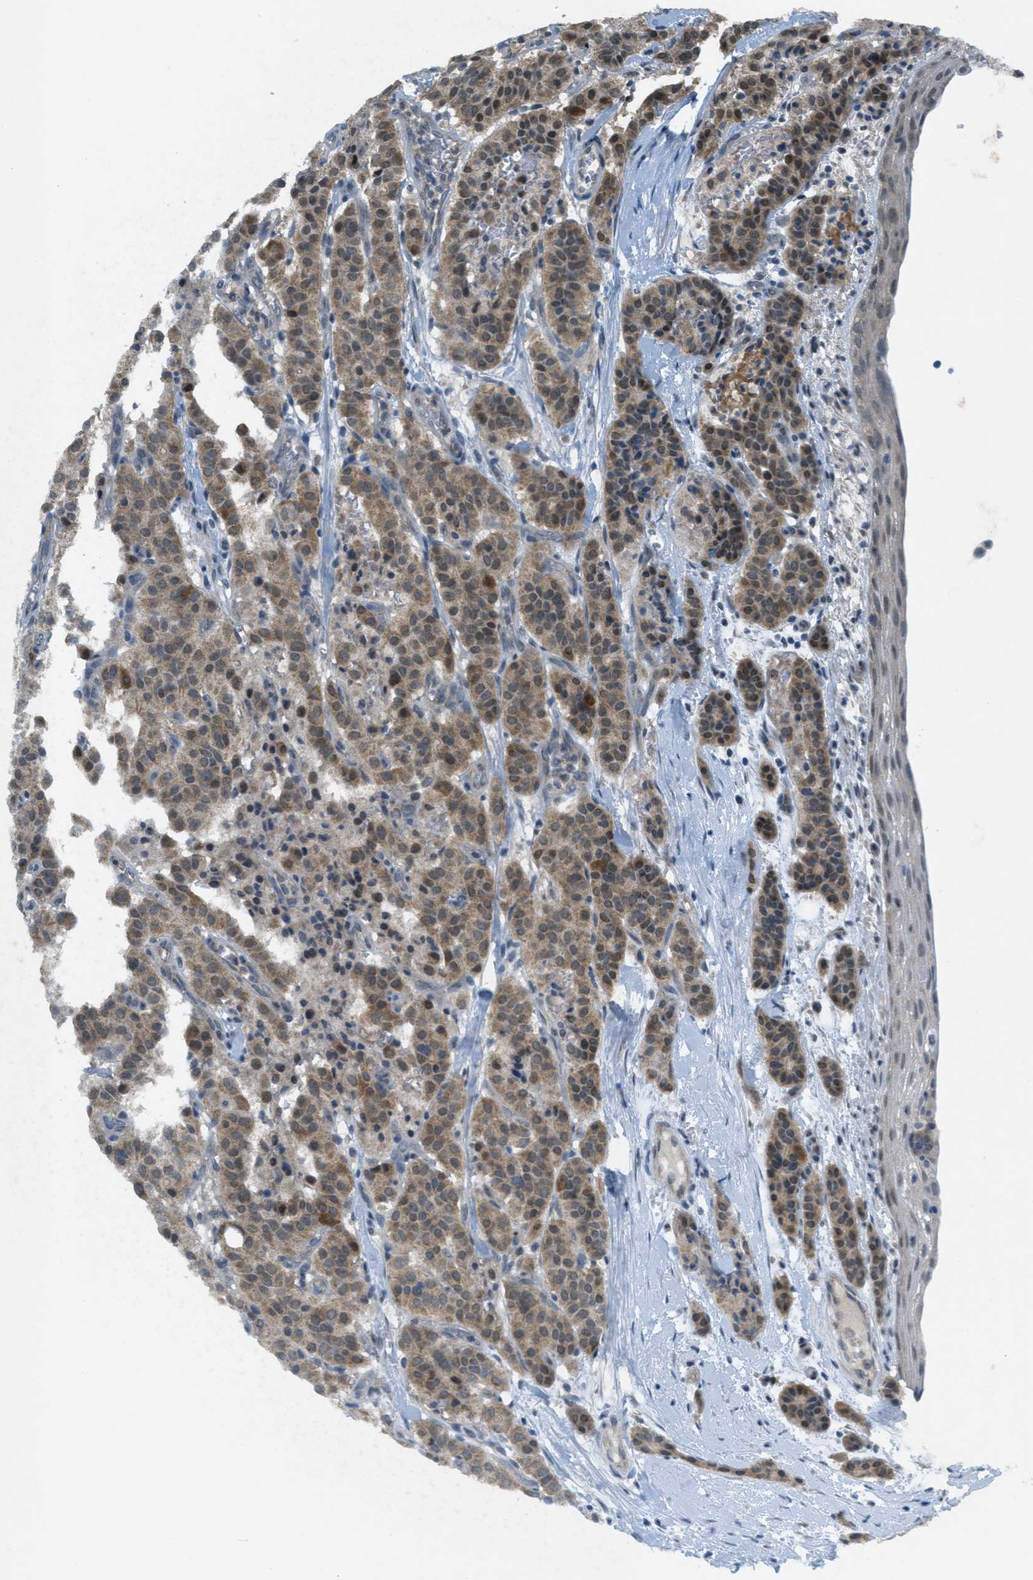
{"staining": {"intensity": "moderate", "quantity": ">75%", "location": "cytoplasmic/membranous"}, "tissue": "carcinoid", "cell_type": "Tumor cells", "image_type": "cancer", "snomed": [{"axis": "morphology", "description": "Carcinoid, malignant, NOS"}, {"axis": "topography", "description": "Lung"}], "caption": "High-power microscopy captured an immunohistochemistry (IHC) image of carcinoid, revealing moderate cytoplasmic/membranous expression in about >75% of tumor cells.", "gene": "TCF20", "patient": {"sex": "male", "age": 30}}